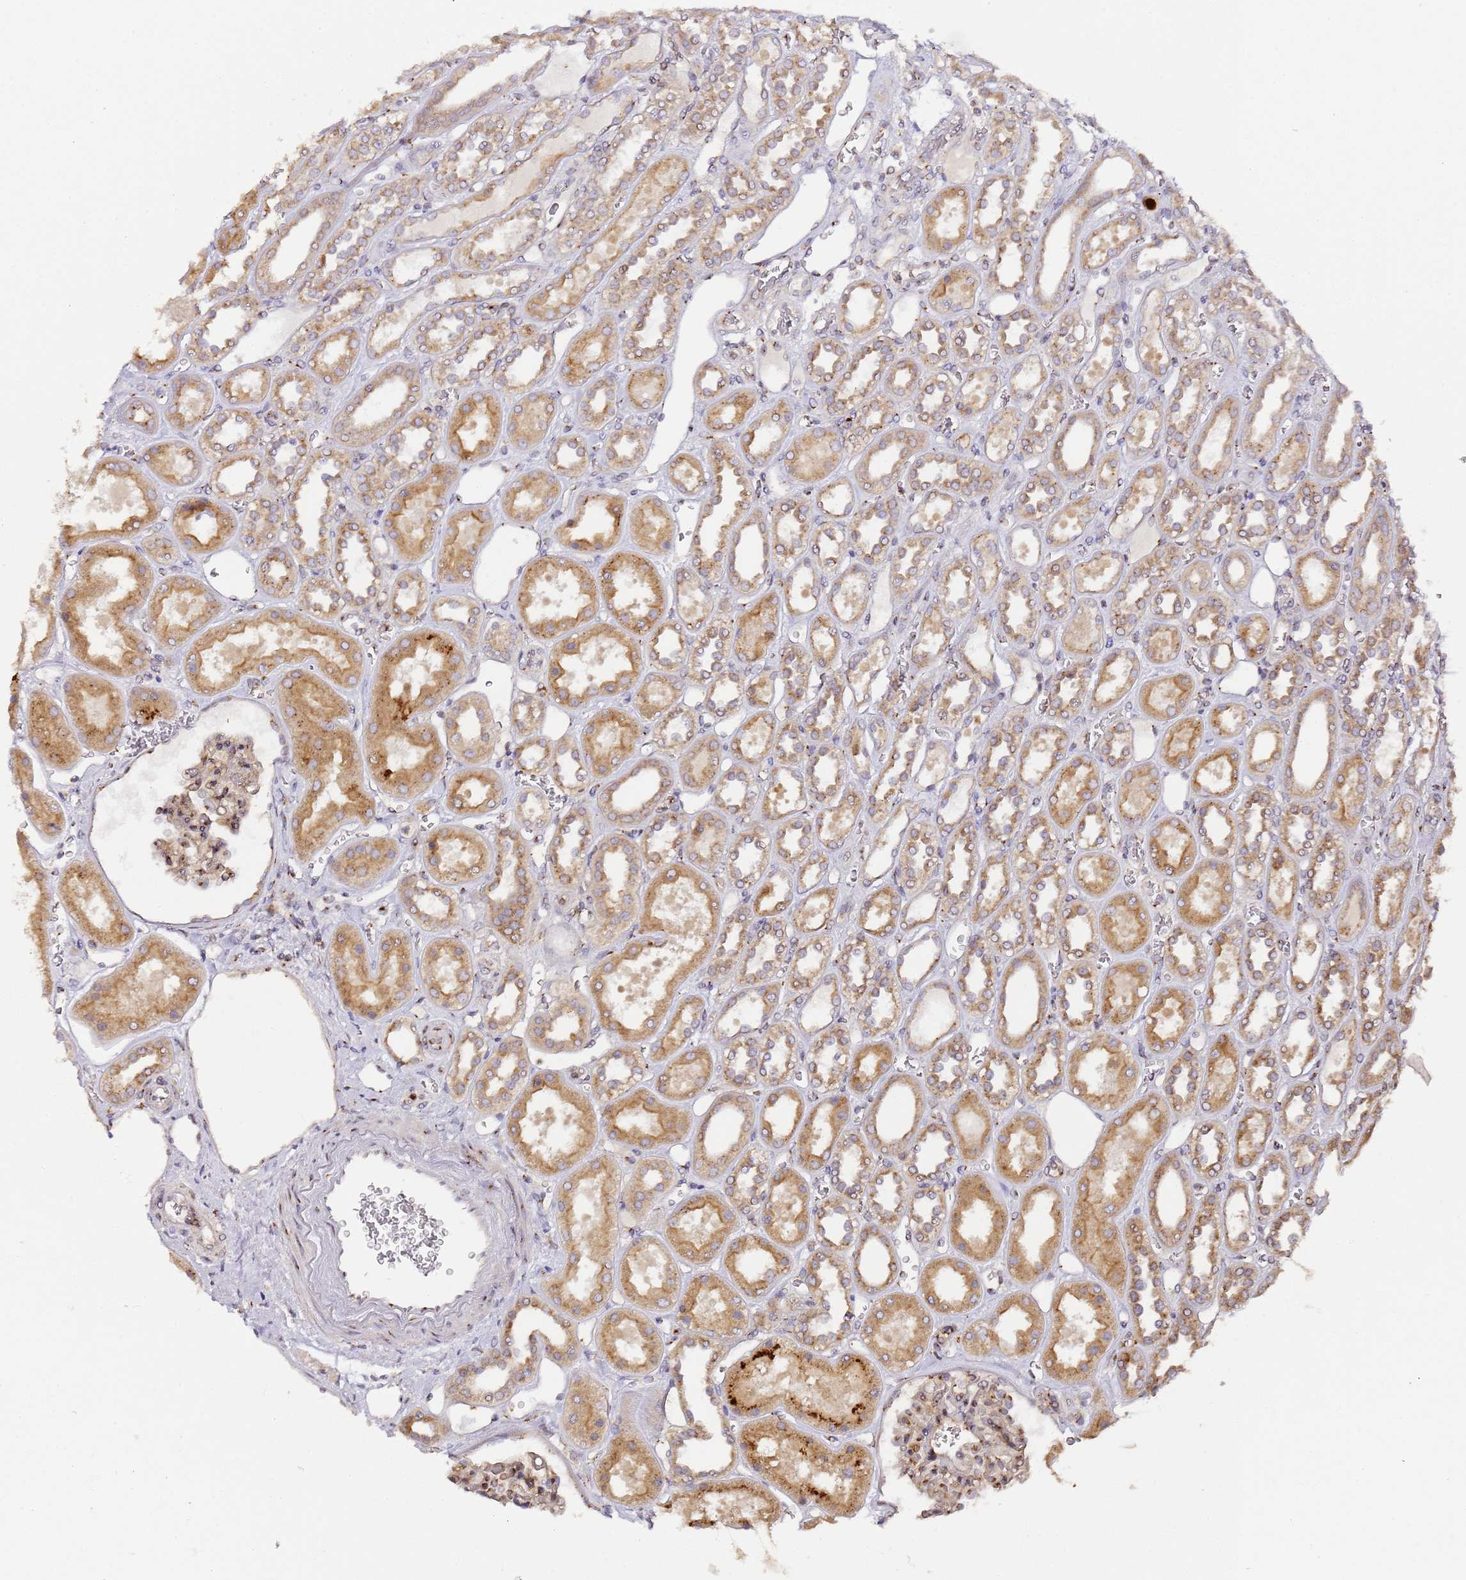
{"staining": {"intensity": "moderate", "quantity": "<25%", "location": "cytoplasmic/membranous"}, "tissue": "kidney", "cell_type": "Cells in glomeruli", "image_type": "normal", "snomed": [{"axis": "morphology", "description": "Normal tissue, NOS"}, {"axis": "topography", "description": "Kidney"}], "caption": "A photomicrograph of human kidney stained for a protein shows moderate cytoplasmic/membranous brown staining in cells in glomeruli. The staining was performed using DAB (3,3'-diaminobenzidine) to visualize the protein expression in brown, while the nuclei were stained in blue with hematoxylin (Magnification: 20x).", "gene": "MRPL49", "patient": {"sex": "female", "age": 41}}